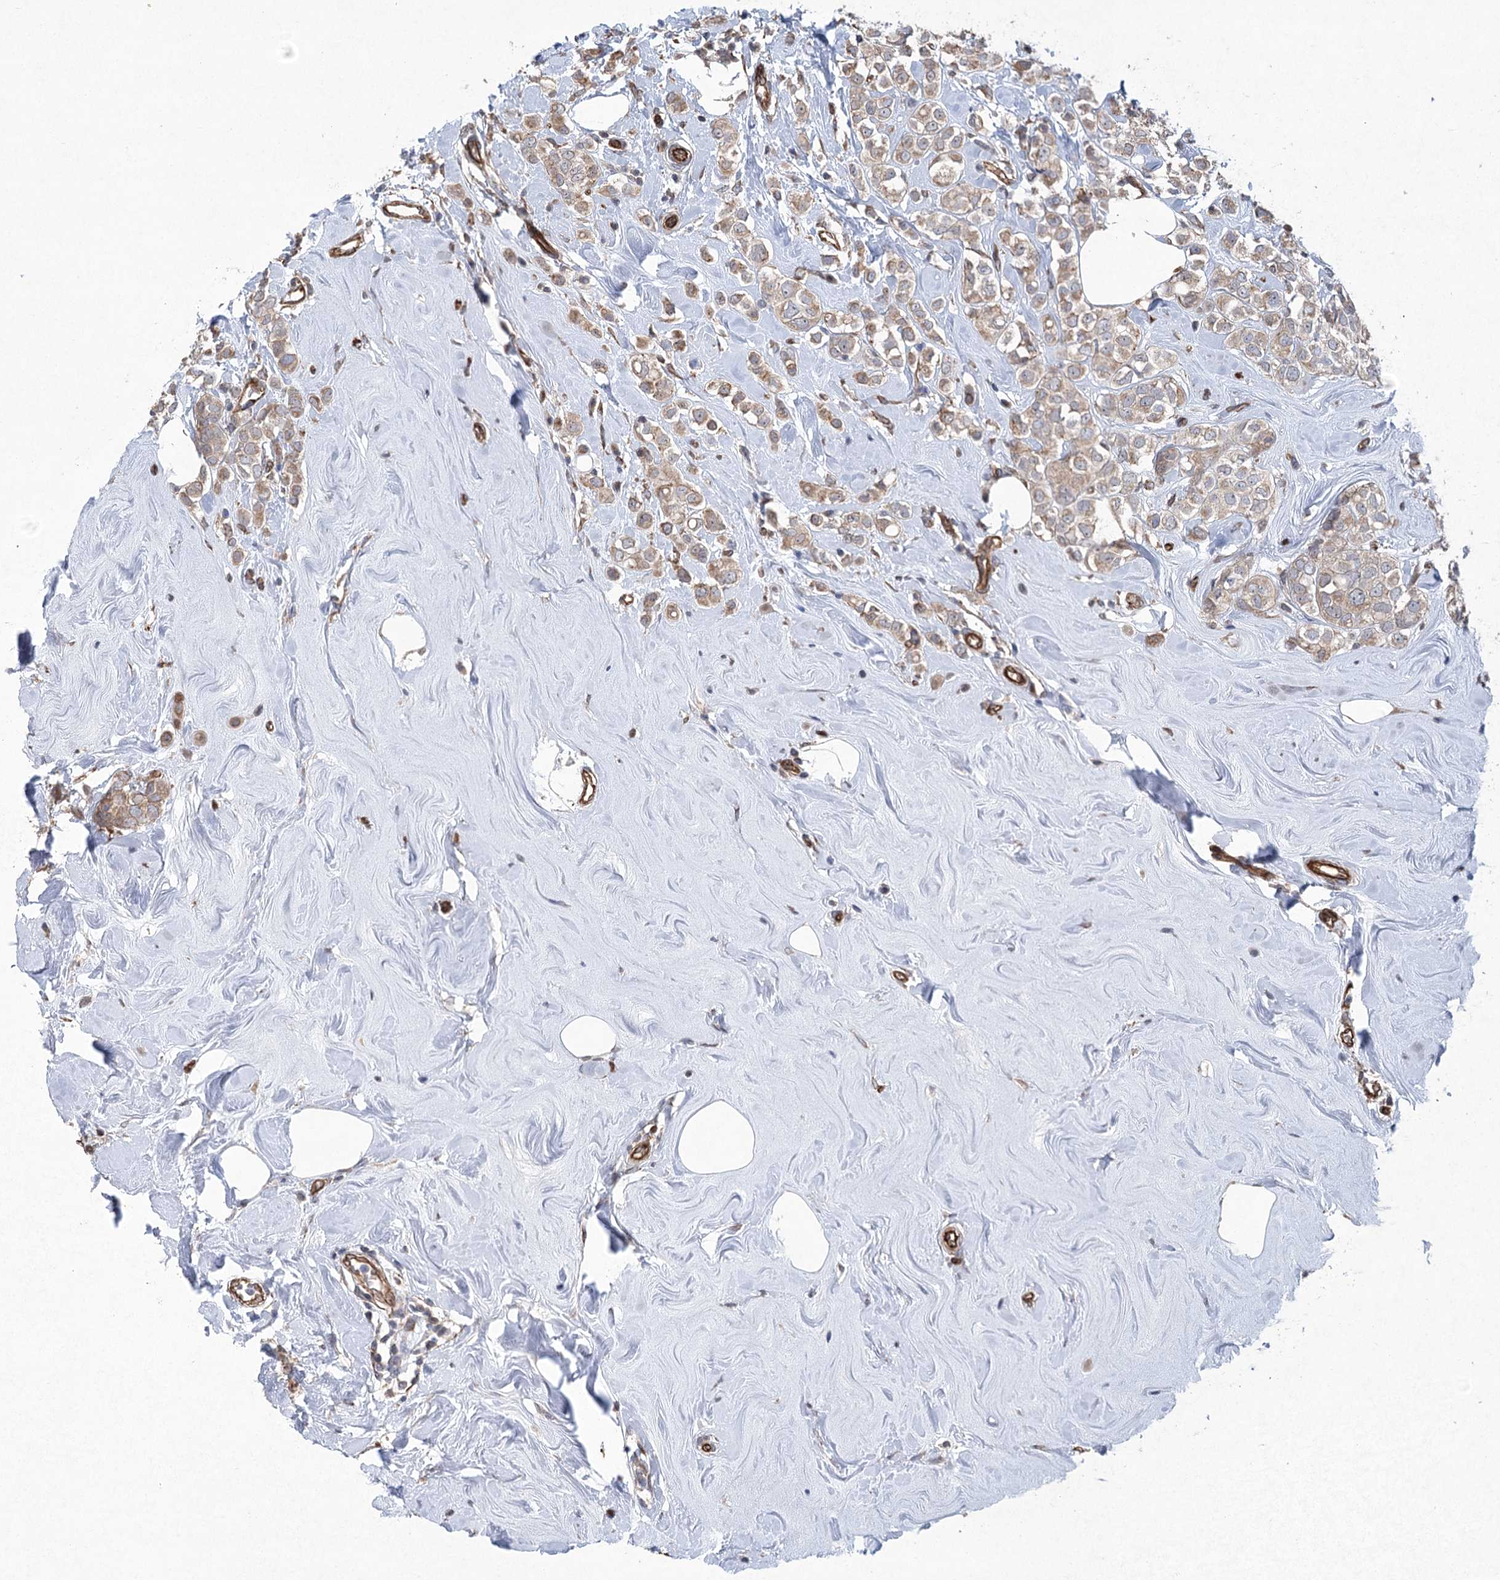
{"staining": {"intensity": "weak", "quantity": ">75%", "location": "cytoplasmic/membranous"}, "tissue": "breast cancer", "cell_type": "Tumor cells", "image_type": "cancer", "snomed": [{"axis": "morphology", "description": "Lobular carcinoma"}, {"axis": "topography", "description": "Breast"}], "caption": "Immunohistochemical staining of human breast cancer displays weak cytoplasmic/membranous protein staining in approximately >75% of tumor cells.", "gene": "RWDD4", "patient": {"sex": "female", "age": 47}}